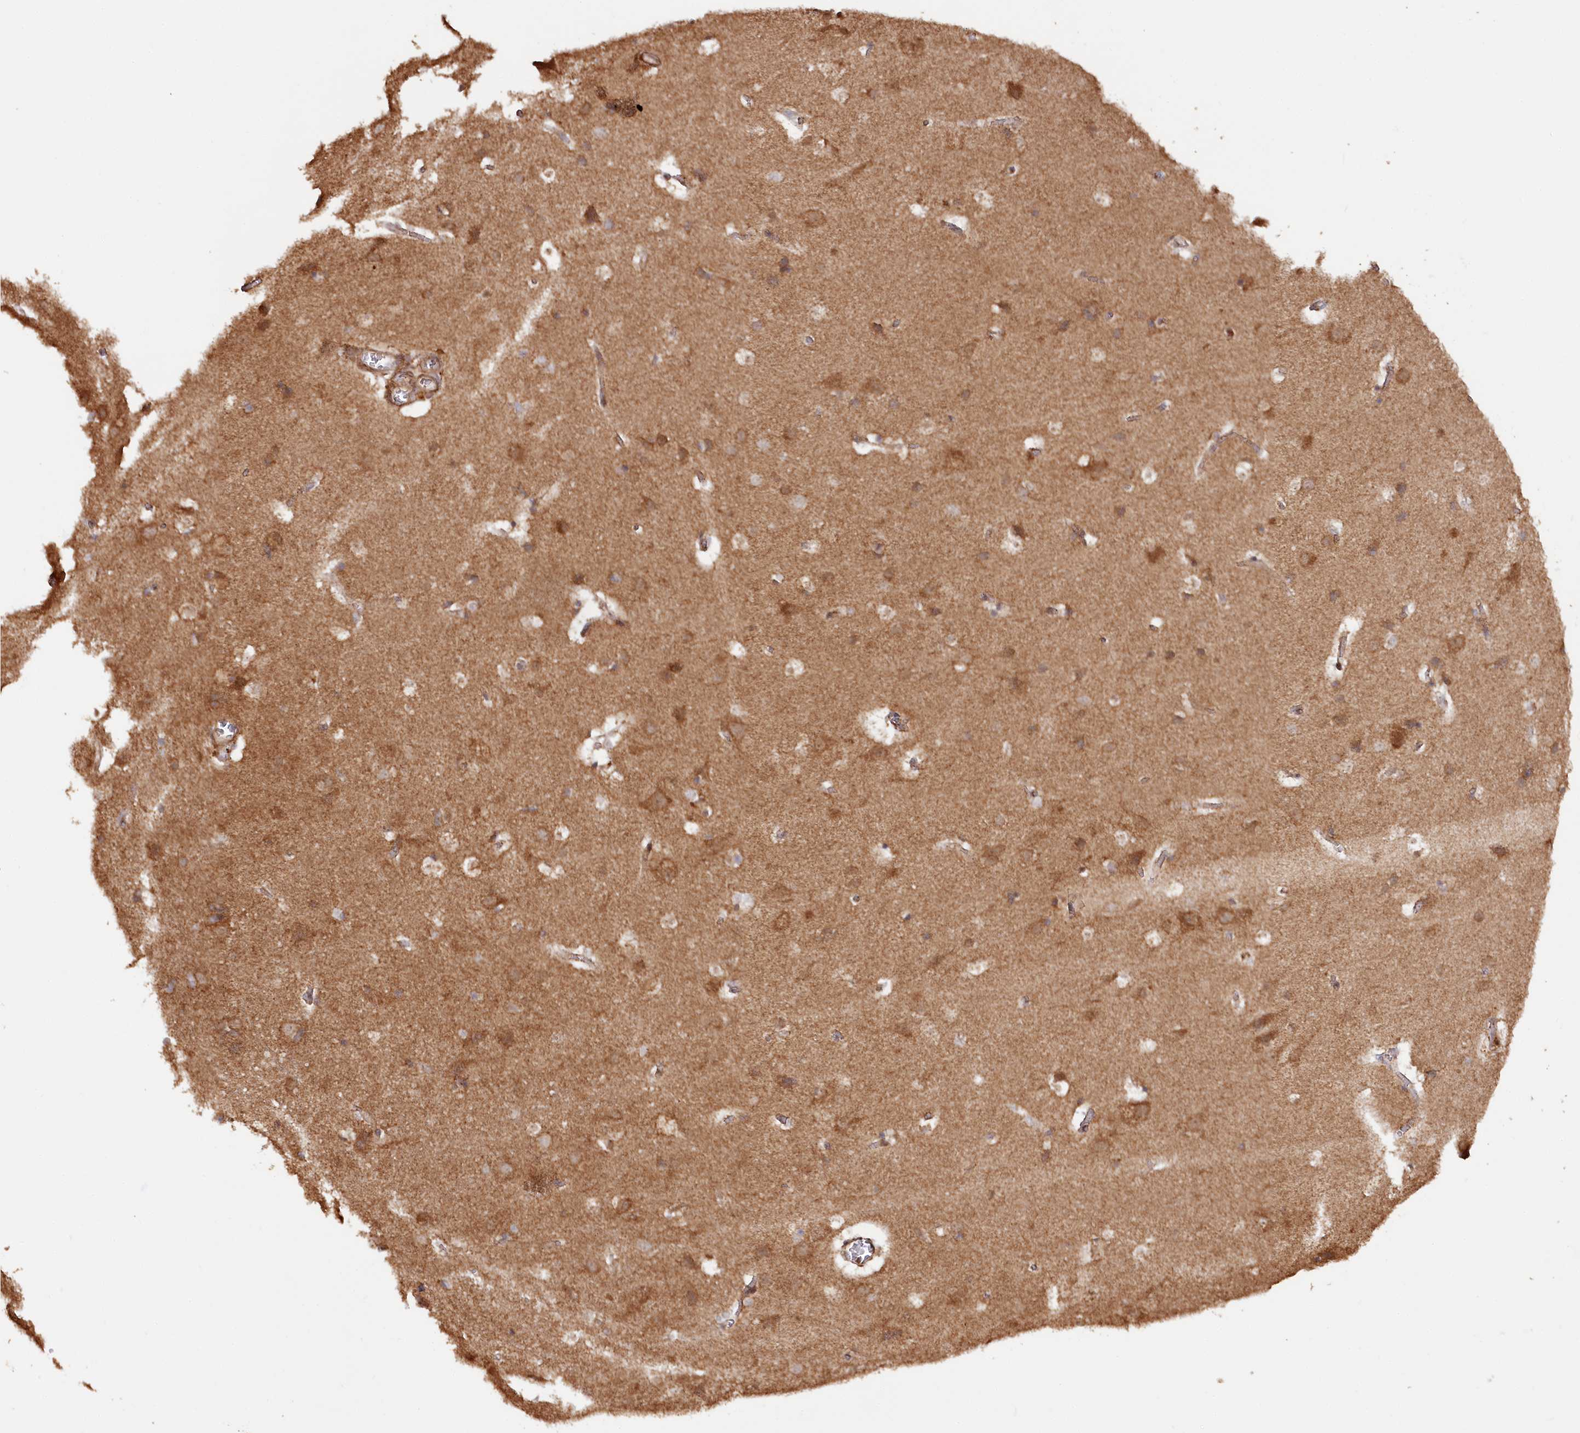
{"staining": {"intensity": "moderate", "quantity": ">75%", "location": "cytoplasmic/membranous"}, "tissue": "cerebral cortex", "cell_type": "Endothelial cells", "image_type": "normal", "snomed": [{"axis": "morphology", "description": "Normal tissue, NOS"}, {"axis": "topography", "description": "Cerebral cortex"}], "caption": "The photomicrograph shows immunohistochemical staining of normal cerebral cortex. There is moderate cytoplasmic/membranous positivity is seen in about >75% of endothelial cells.", "gene": "PAIP2", "patient": {"sex": "male", "age": 54}}